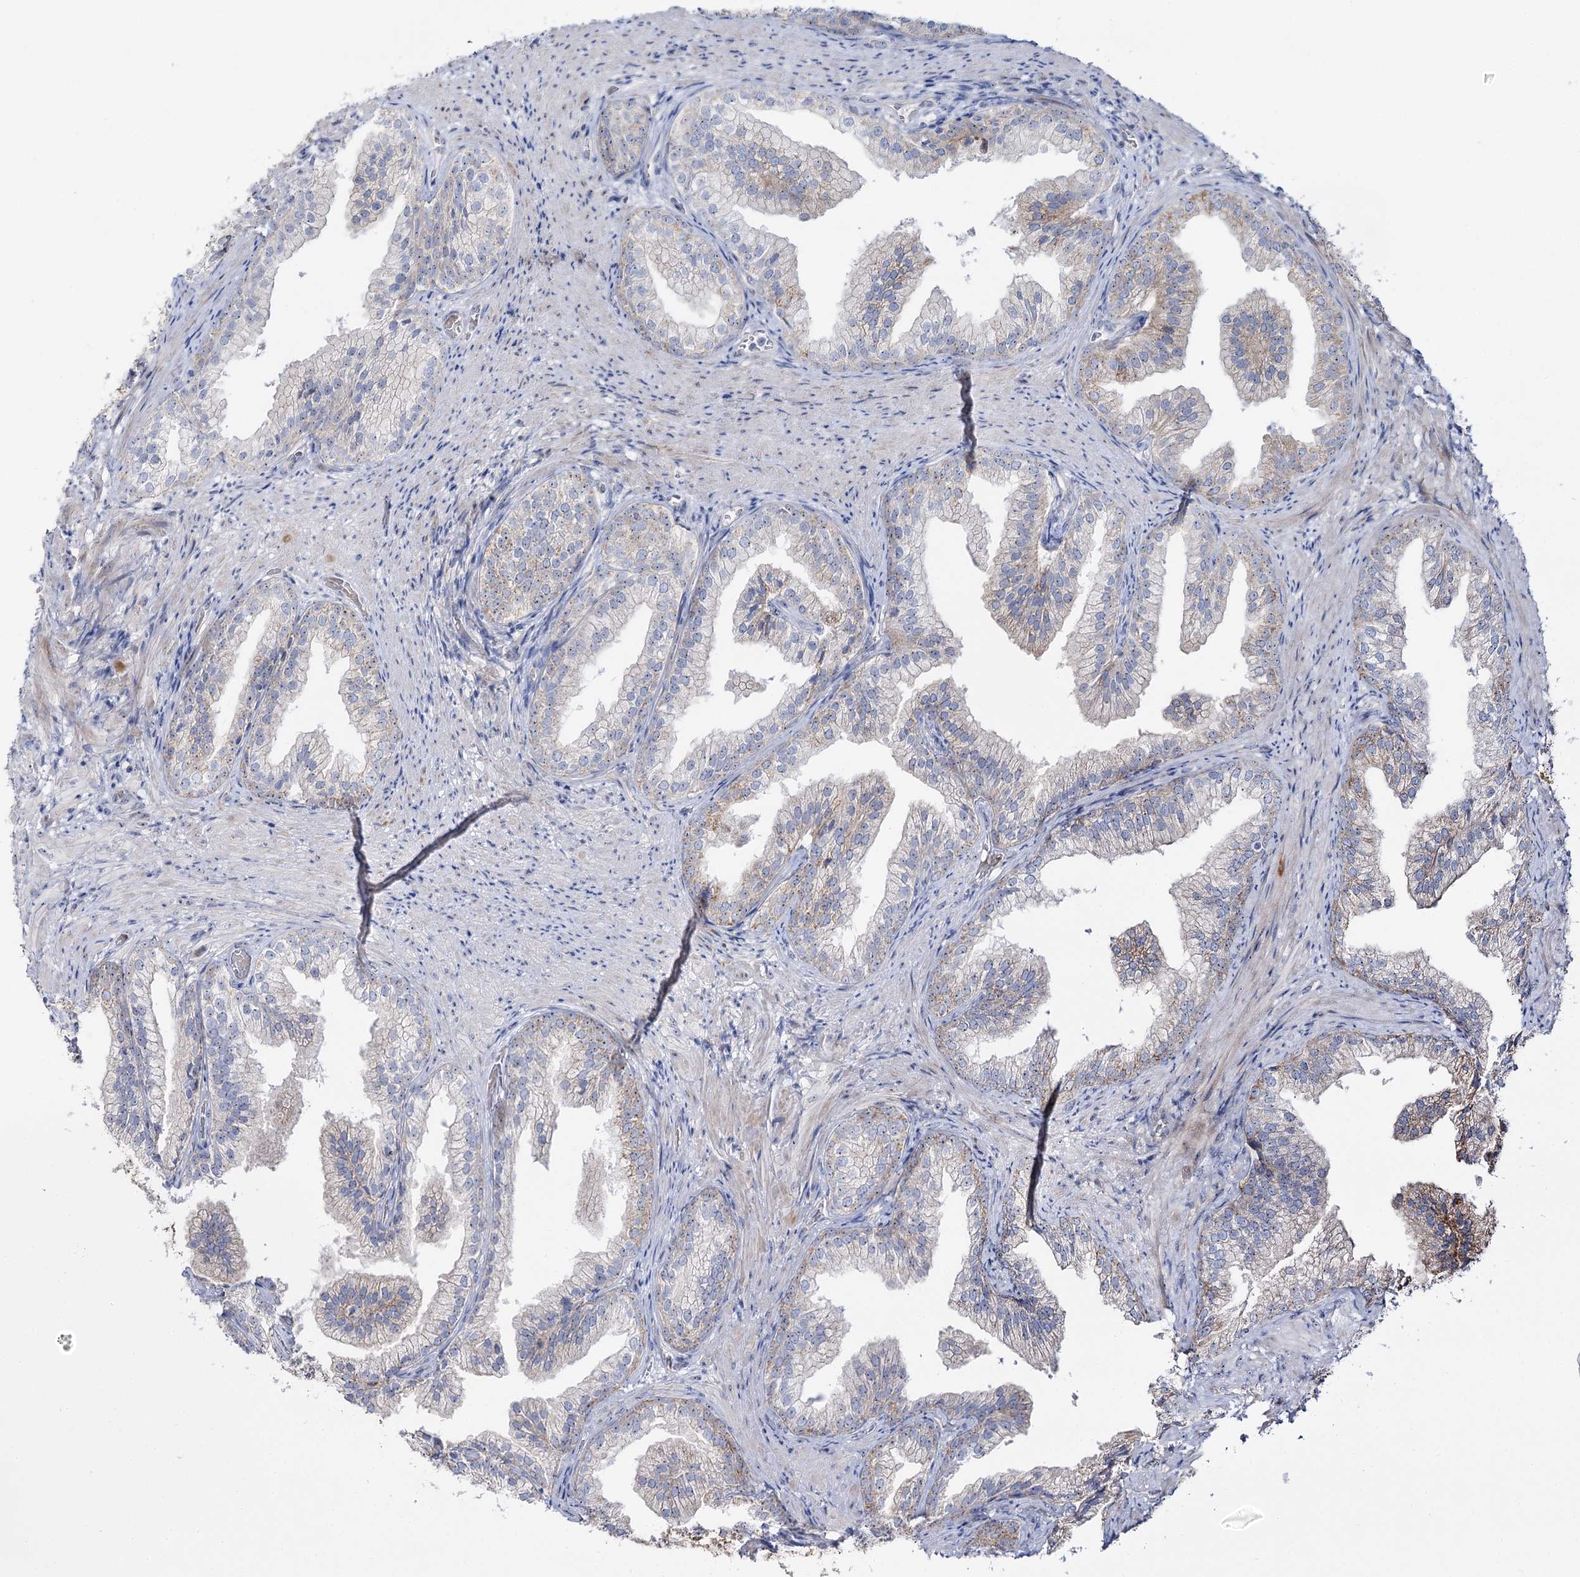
{"staining": {"intensity": "moderate", "quantity": "<25%", "location": "cytoplasmic/membranous"}, "tissue": "prostate", "cell_type": "Glandular cells", "image_type": "normal", "snomed": [{"axis": "morphology", "description": "Normal tissue, NOS"}, {"axis": "topography", "description": "Prostate"}], "caption": "A brown stain highlights moderate cytoplasmic/membranous positivity of a protein in glandular cells of unremarkable human prostate.", "gene": "SUOX", "patient": {"sex": "male", "age": 76}}